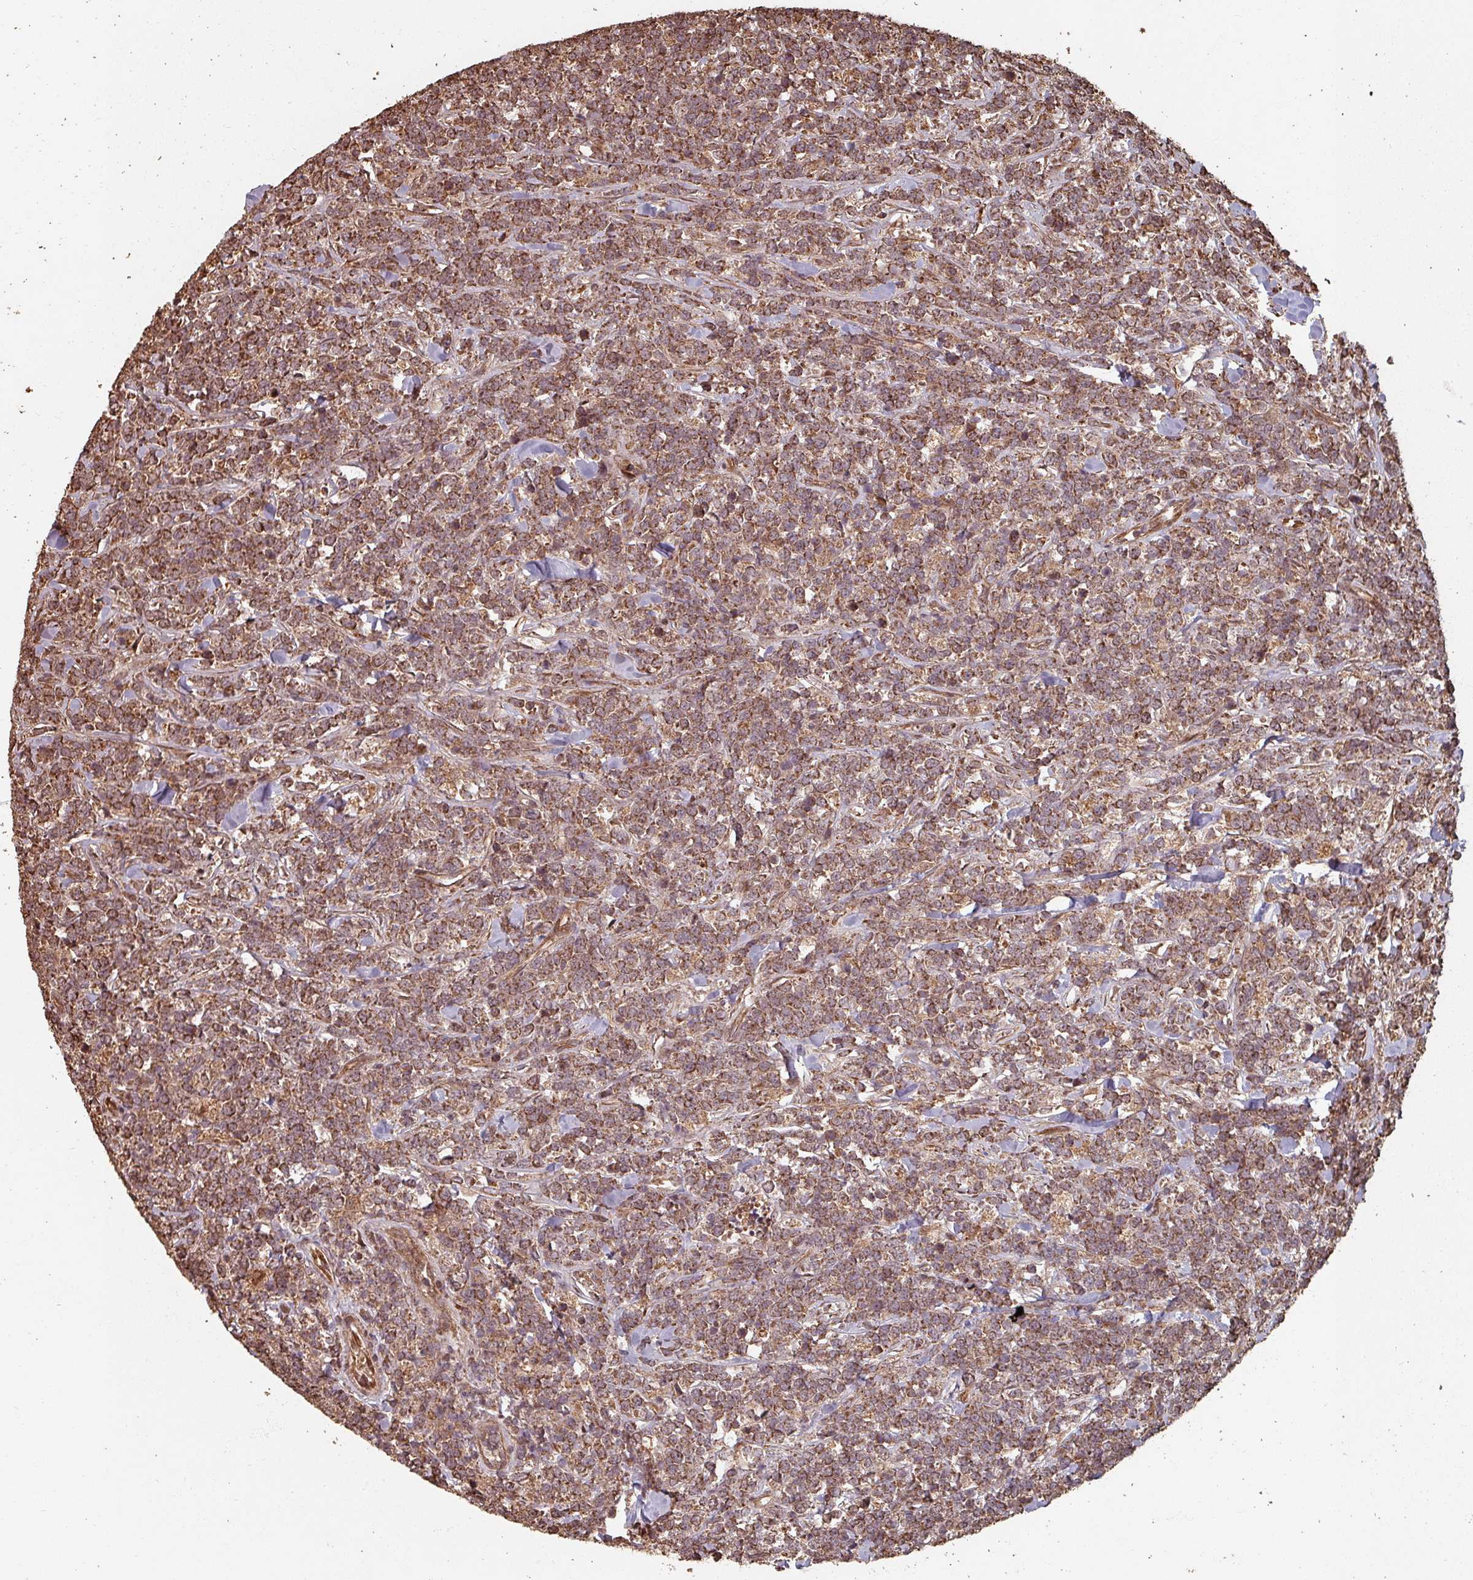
{"staining": {"intensity": "moderate", "quantity": ">75%", "location": "cytoplasmic/membranous"}, "tissue": "lymphoma", "cell_type": "Tumor cells", "image_type": "cancer", "snomed": [{"axis": "morphology", "description": "Malignant lymphoma, non-Hodgkin's type, High grade"}, {"axis": "topography", "description": "Small intestine"}, {"axis": "topography", "description": "Colon"}], "caption": "The photomicrograph reveals immunohistochemical staining of high-grade malignant lymphoma, non-Hodgkin's type. There is moderate cytoplasmic/membranous positivity is seen in approximately >75% of tumor cells. The staining is performed using DAB (3,3'-diaminobenzidine) brown chromogen to label protein expression. The nuclei are counter-stained blue using hematoxylin.", "gene": "EID1", "patient": {"sex": "male", "age": 8}}